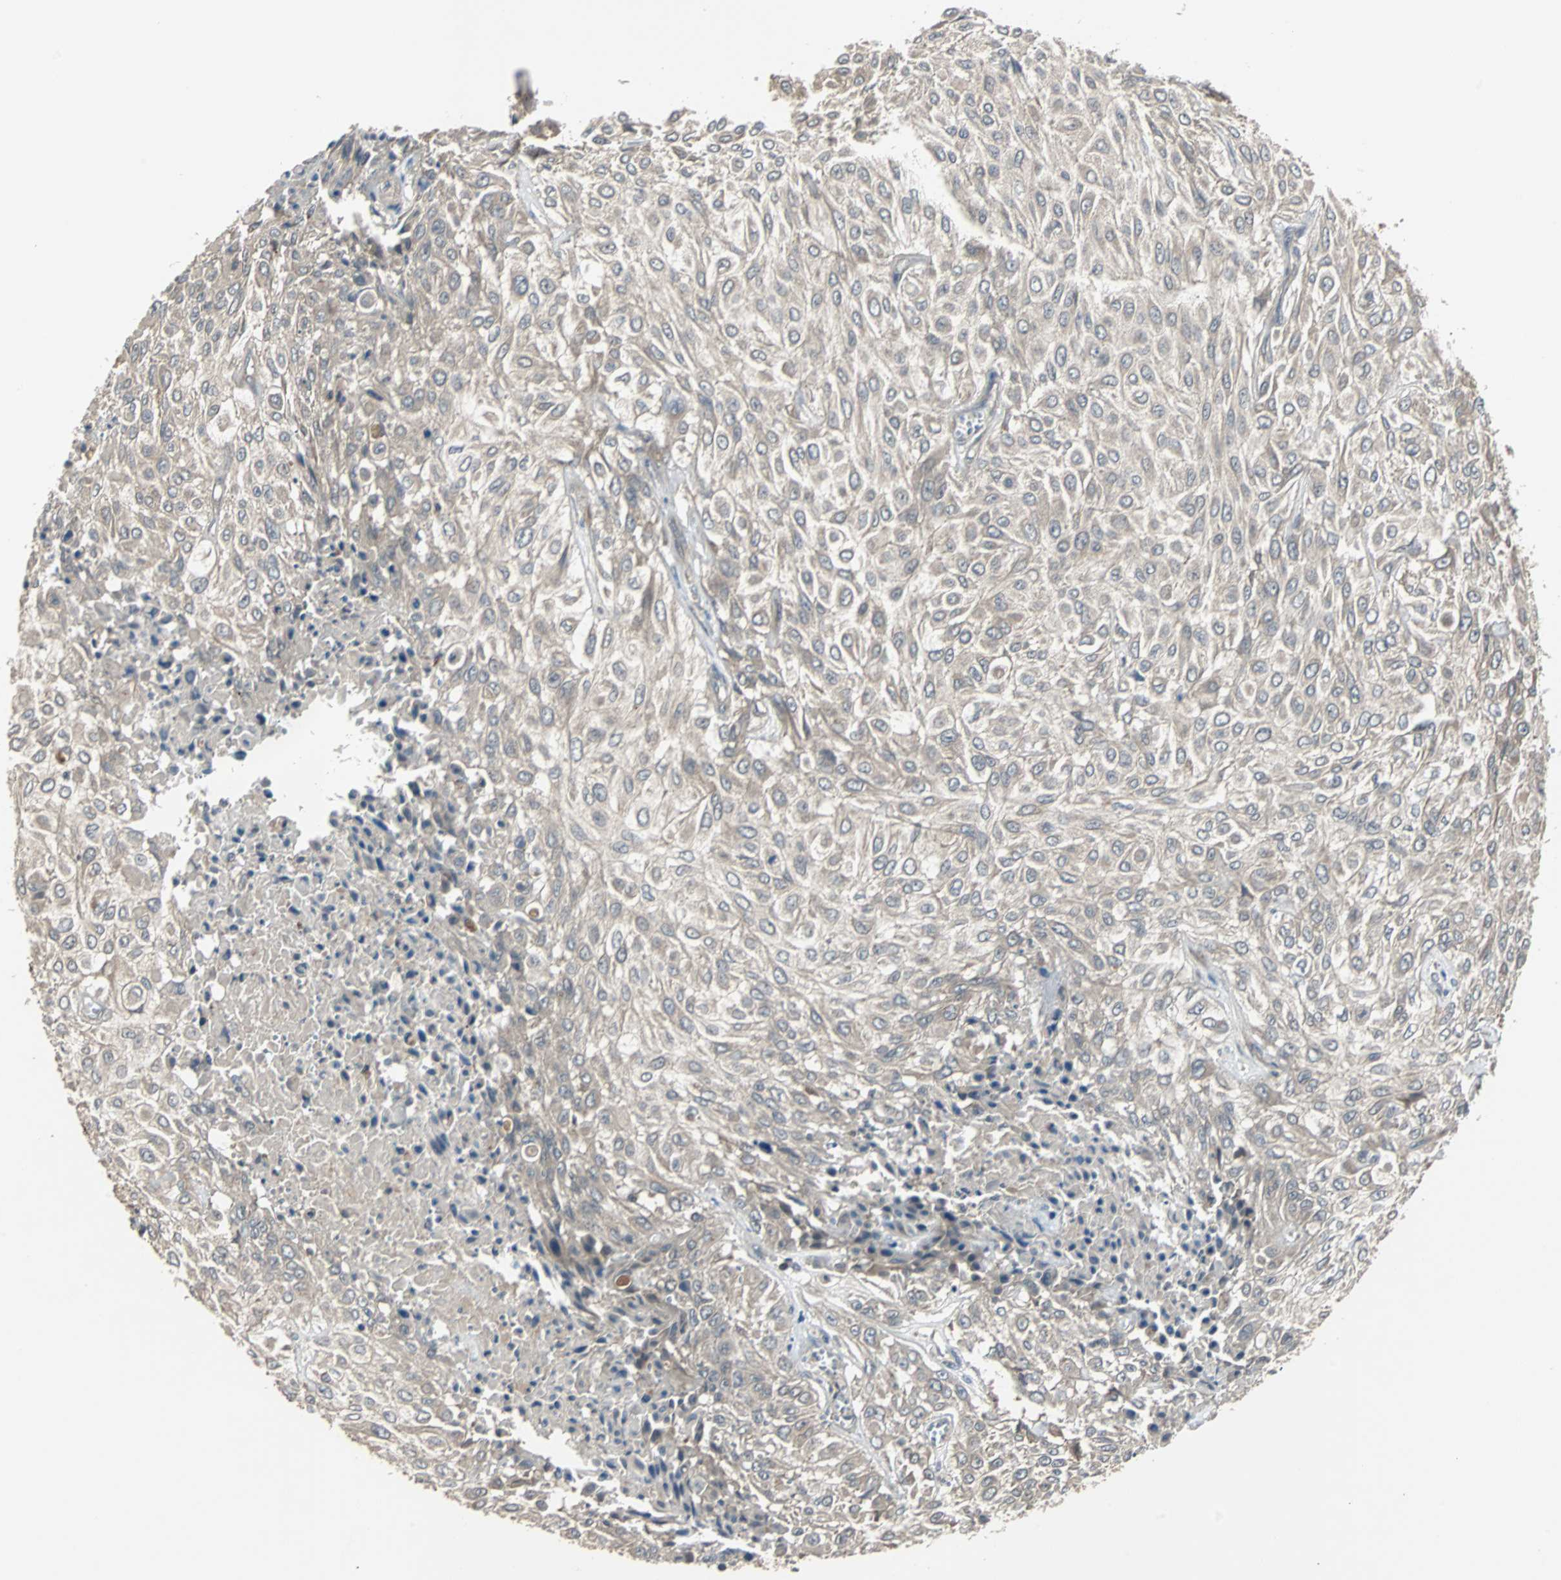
{"staining": {"intensity": "moderate", "quantity": ">75%", "location": "cytoplasmic/membranous"}, "tissue": "urothelial cancer", "cell_type": "Tumor cells", "image_type": "cancer", "snomed": [{"axis": "morphology", "description": "Urothelial carcinoma, High grade"}, {"axis": "topography", "description": "Urinary bladder"}], "caption": "Moderate cytoplasmic/membranous positivity is identified in approximately >75% of tumor cells in urothelial cancer. The protein is shown in brown color, while the nuclei are stained blue.", "gene": "ARF1", "patient": {"sex": "male", "age": 57}}